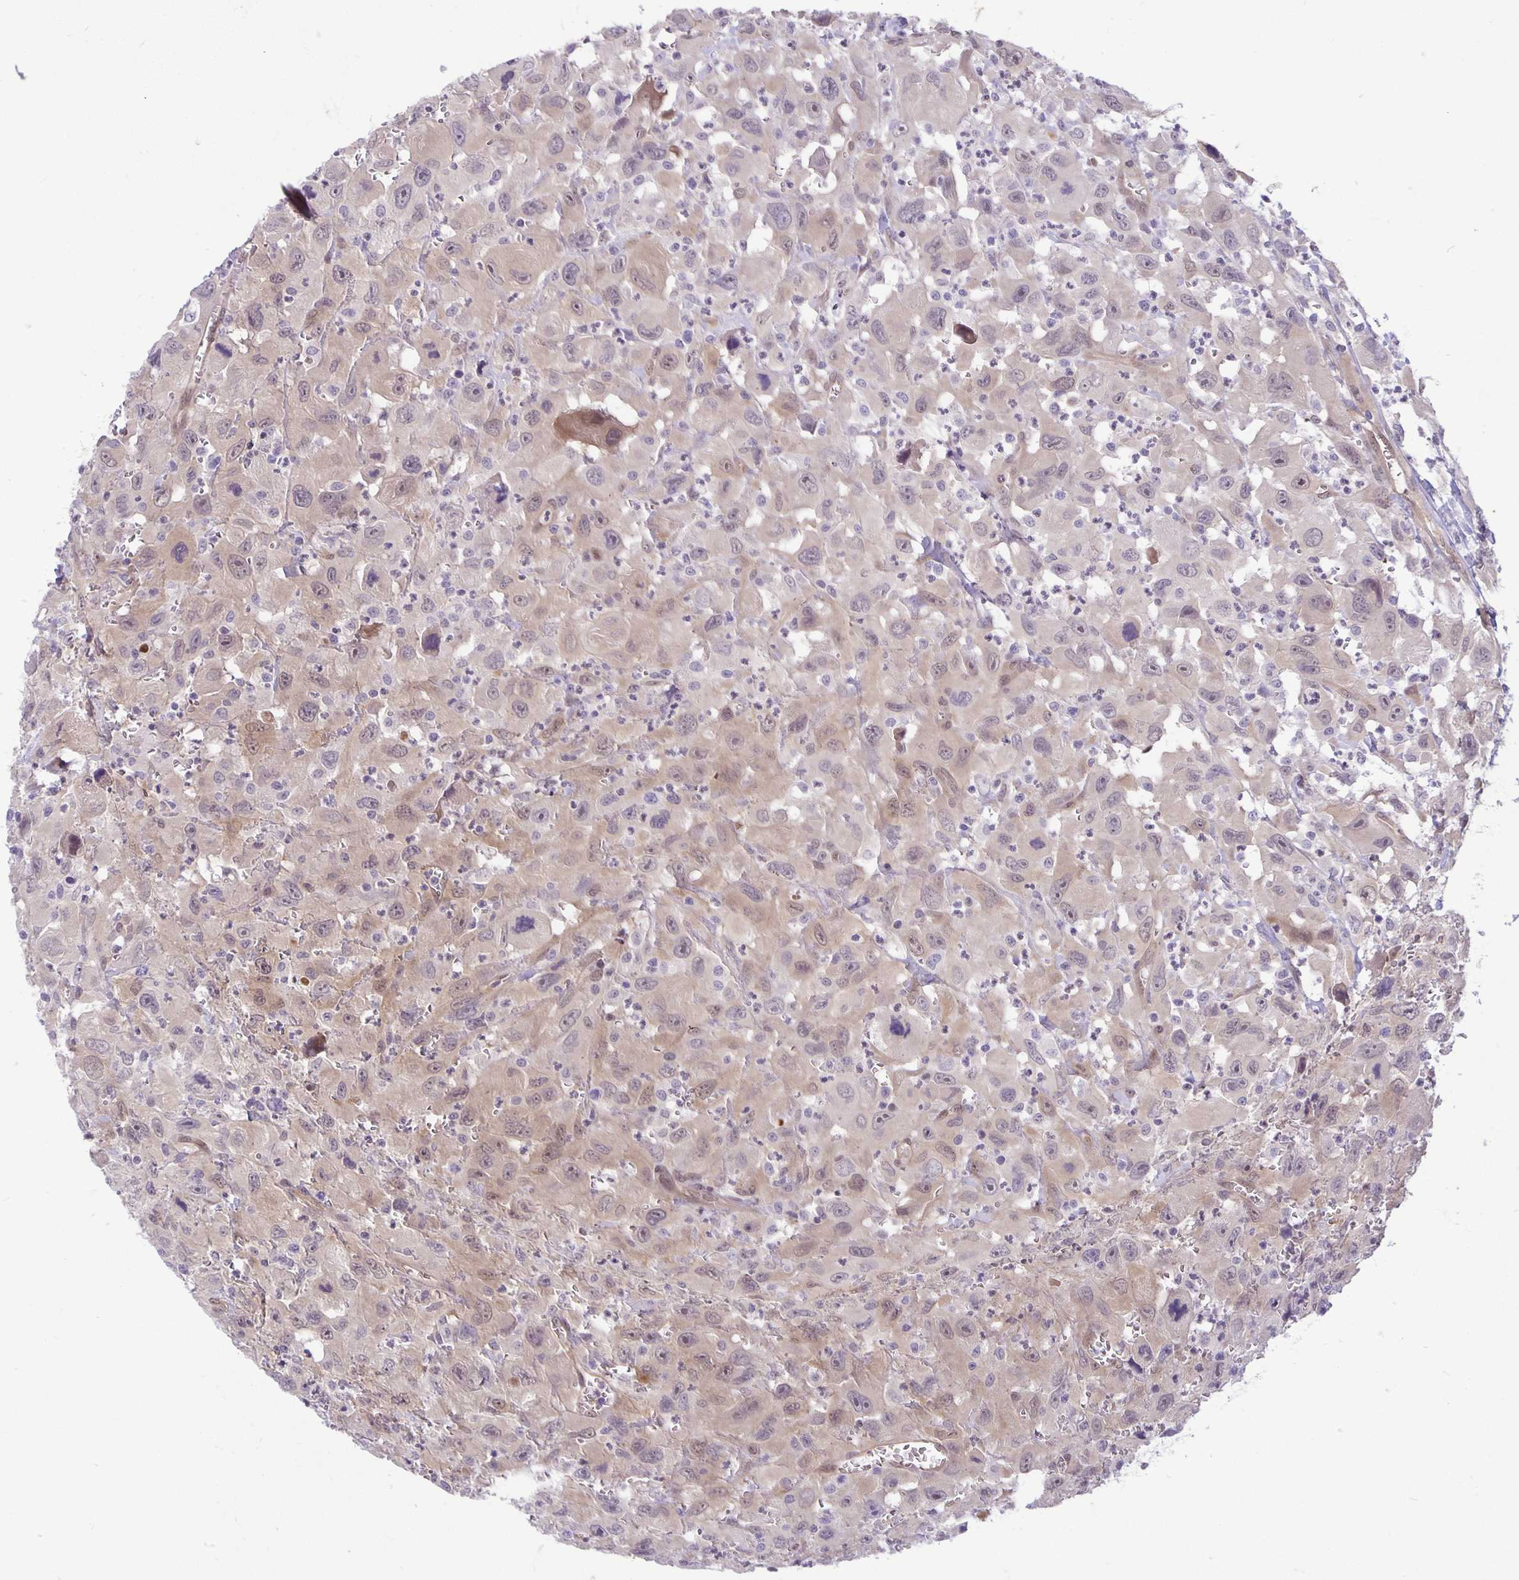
{"staining": {"intensity": "weak", "quantity": "25%-75%", "location": "cytoplasmic/membranous"}, "tissue": "head and neck cancer", "cell_type": "Tumor cells", "image_type": "cancer", "snomed": [{"axis": "morphology", "description": "Squamous cell carcinoma, NOS"}, {"axis": "morphology", "description": "Squamous cell carcinoma, metastatic, NOS"}, {"axis": "topography", "description": "Oral tissue"}, {"axis": "topography", "description": "Head-Neck"}], "caption": "The immunohistochemical stain highlights weak cytoplasmic/membranous staining in tumor cells of squamous cell carcinoma (head and neck) tissue.", "gene": "TAX1BP3", "patient": {"sex": "female", "age": 85}}